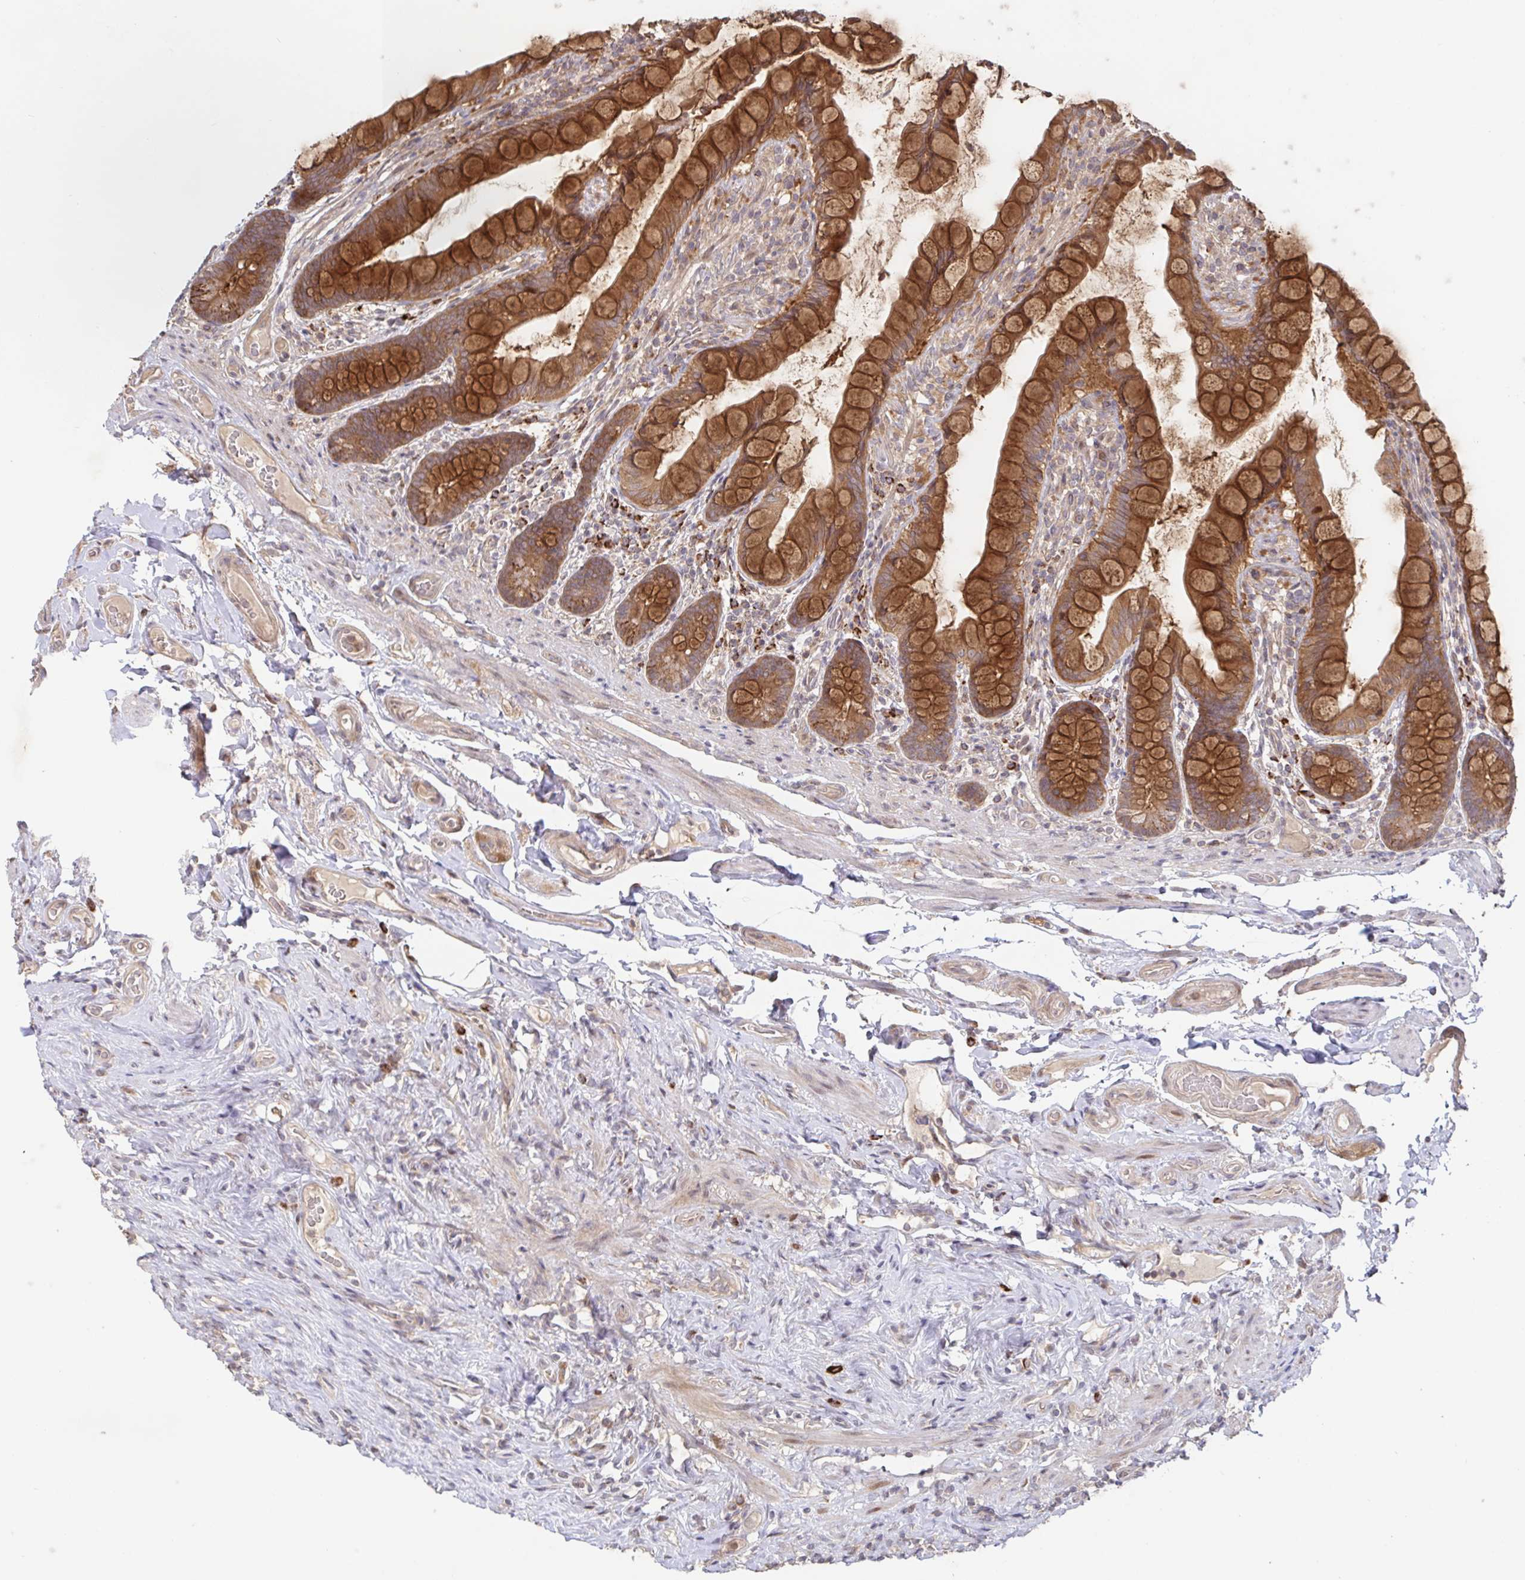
{"staining": {"intensity": "strong", "quantity": ">75%", "location": "cytoplasmic/membranous"}, "tissue": "small intestine", "cell_type": "Glandular cells", "image_type": "normal", "snomed": [{"axis": "morphology", "description": "Normal tissue, NOS"}, {"axis": "topography", "description": "Small intestine"}], "caption": "Small intestine stained with a brown dye shows strong cytoplasmic/membranous positive staining in about >75% of glandular cells.", "gene": "AACS", "patient": {"sex": "male", "age": 70}}